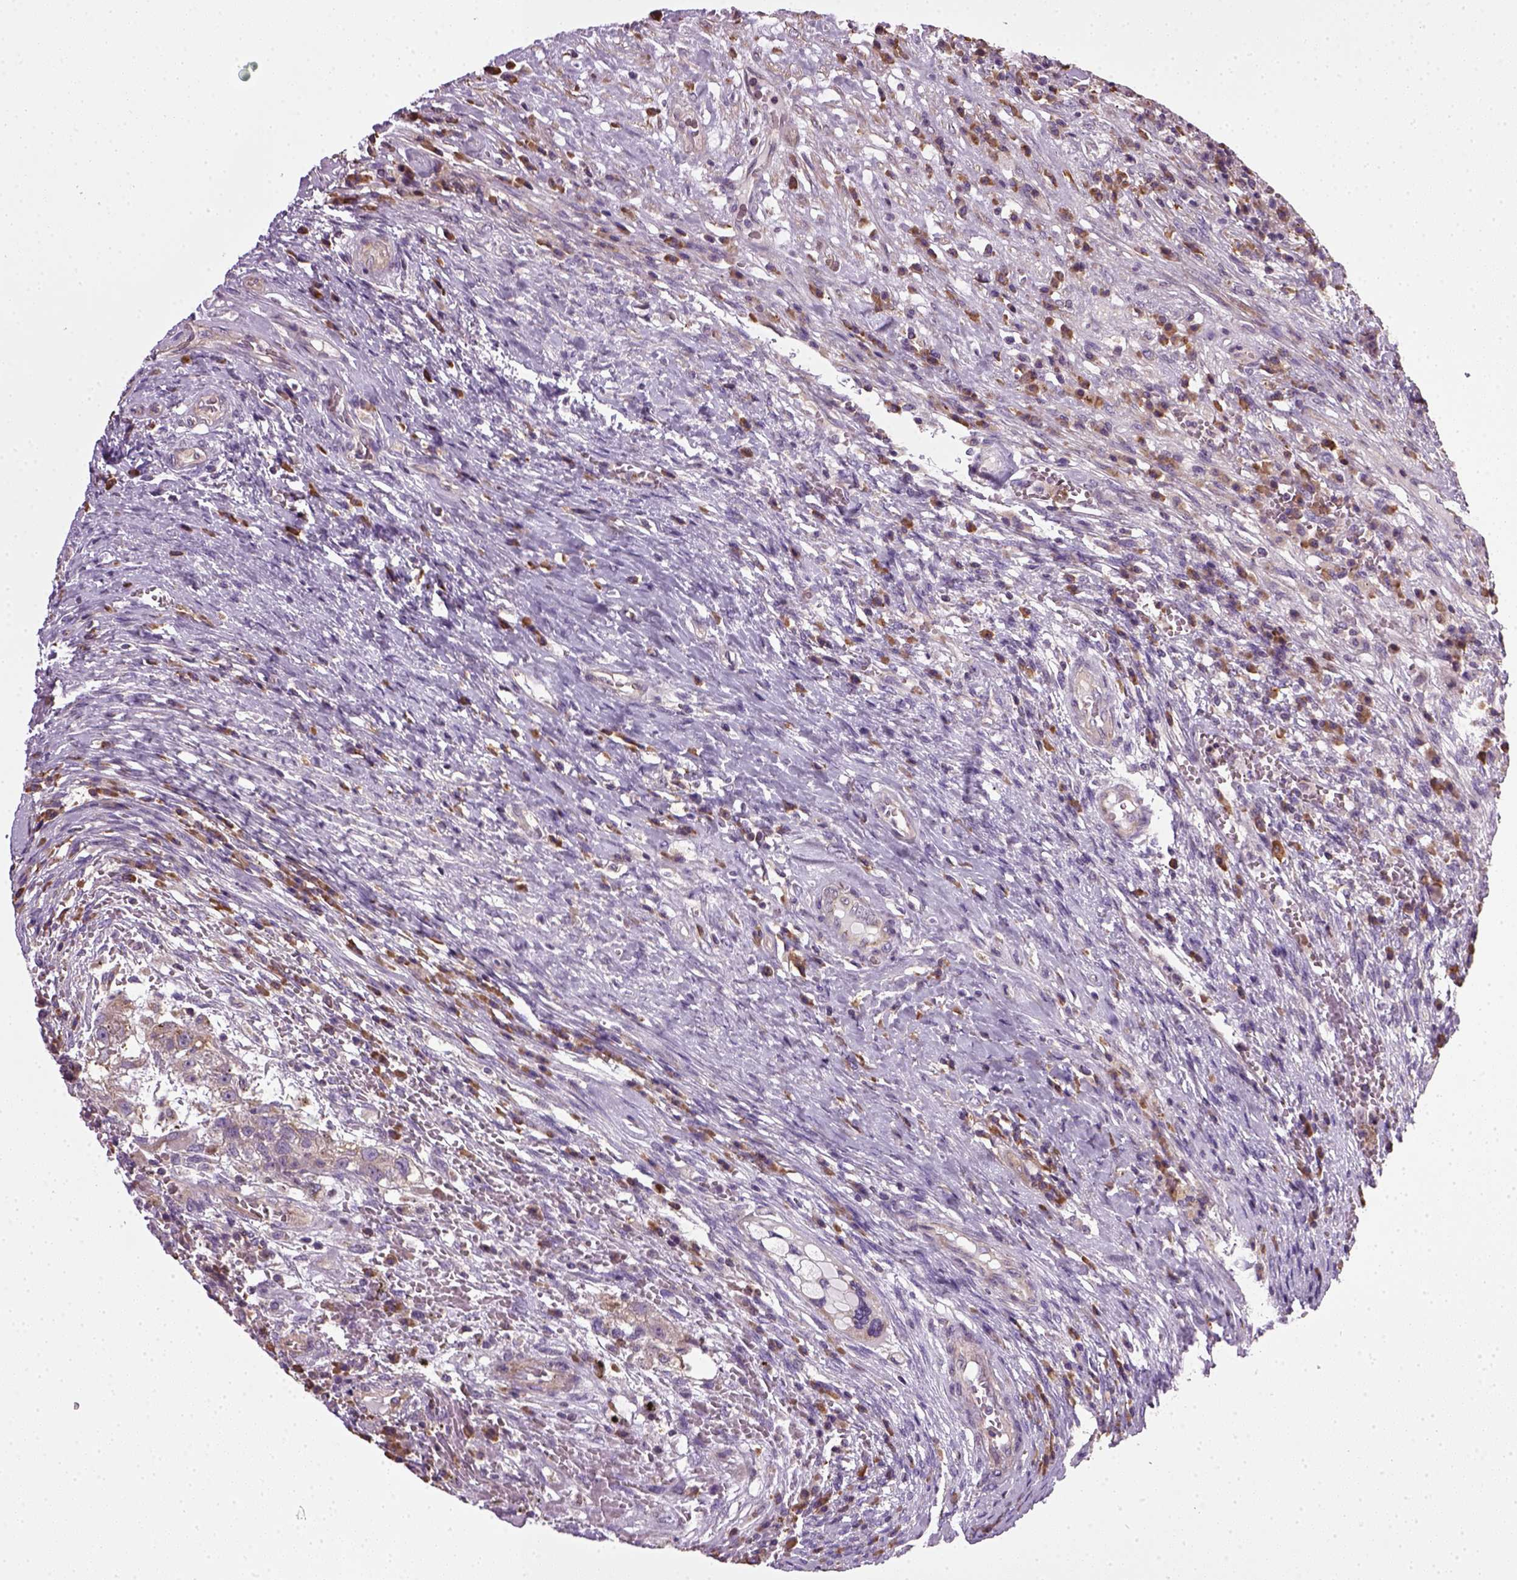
{"staining": {"intensity": "negative", "quantity": "none", "location": "none"}, "tissue": "testis cancer", "cell_type": "Tumor cells", "image_type": "cancer", "snomed": [{"axis": "morphology", "description": "Carcinoma, Embryonal, NOS"}, {"axis": "topography", "description": "Testis"}], "caption": "DAB immunohistochemical staining of human testis embryonal carcinoma displays no significant expression in tumor cells. (DAB (3,3'-diaminobenzidine) IHC with hematoxylin counter stain).", "gene": "TPRG1", "patient": {"sex": "male", "age": 26}}